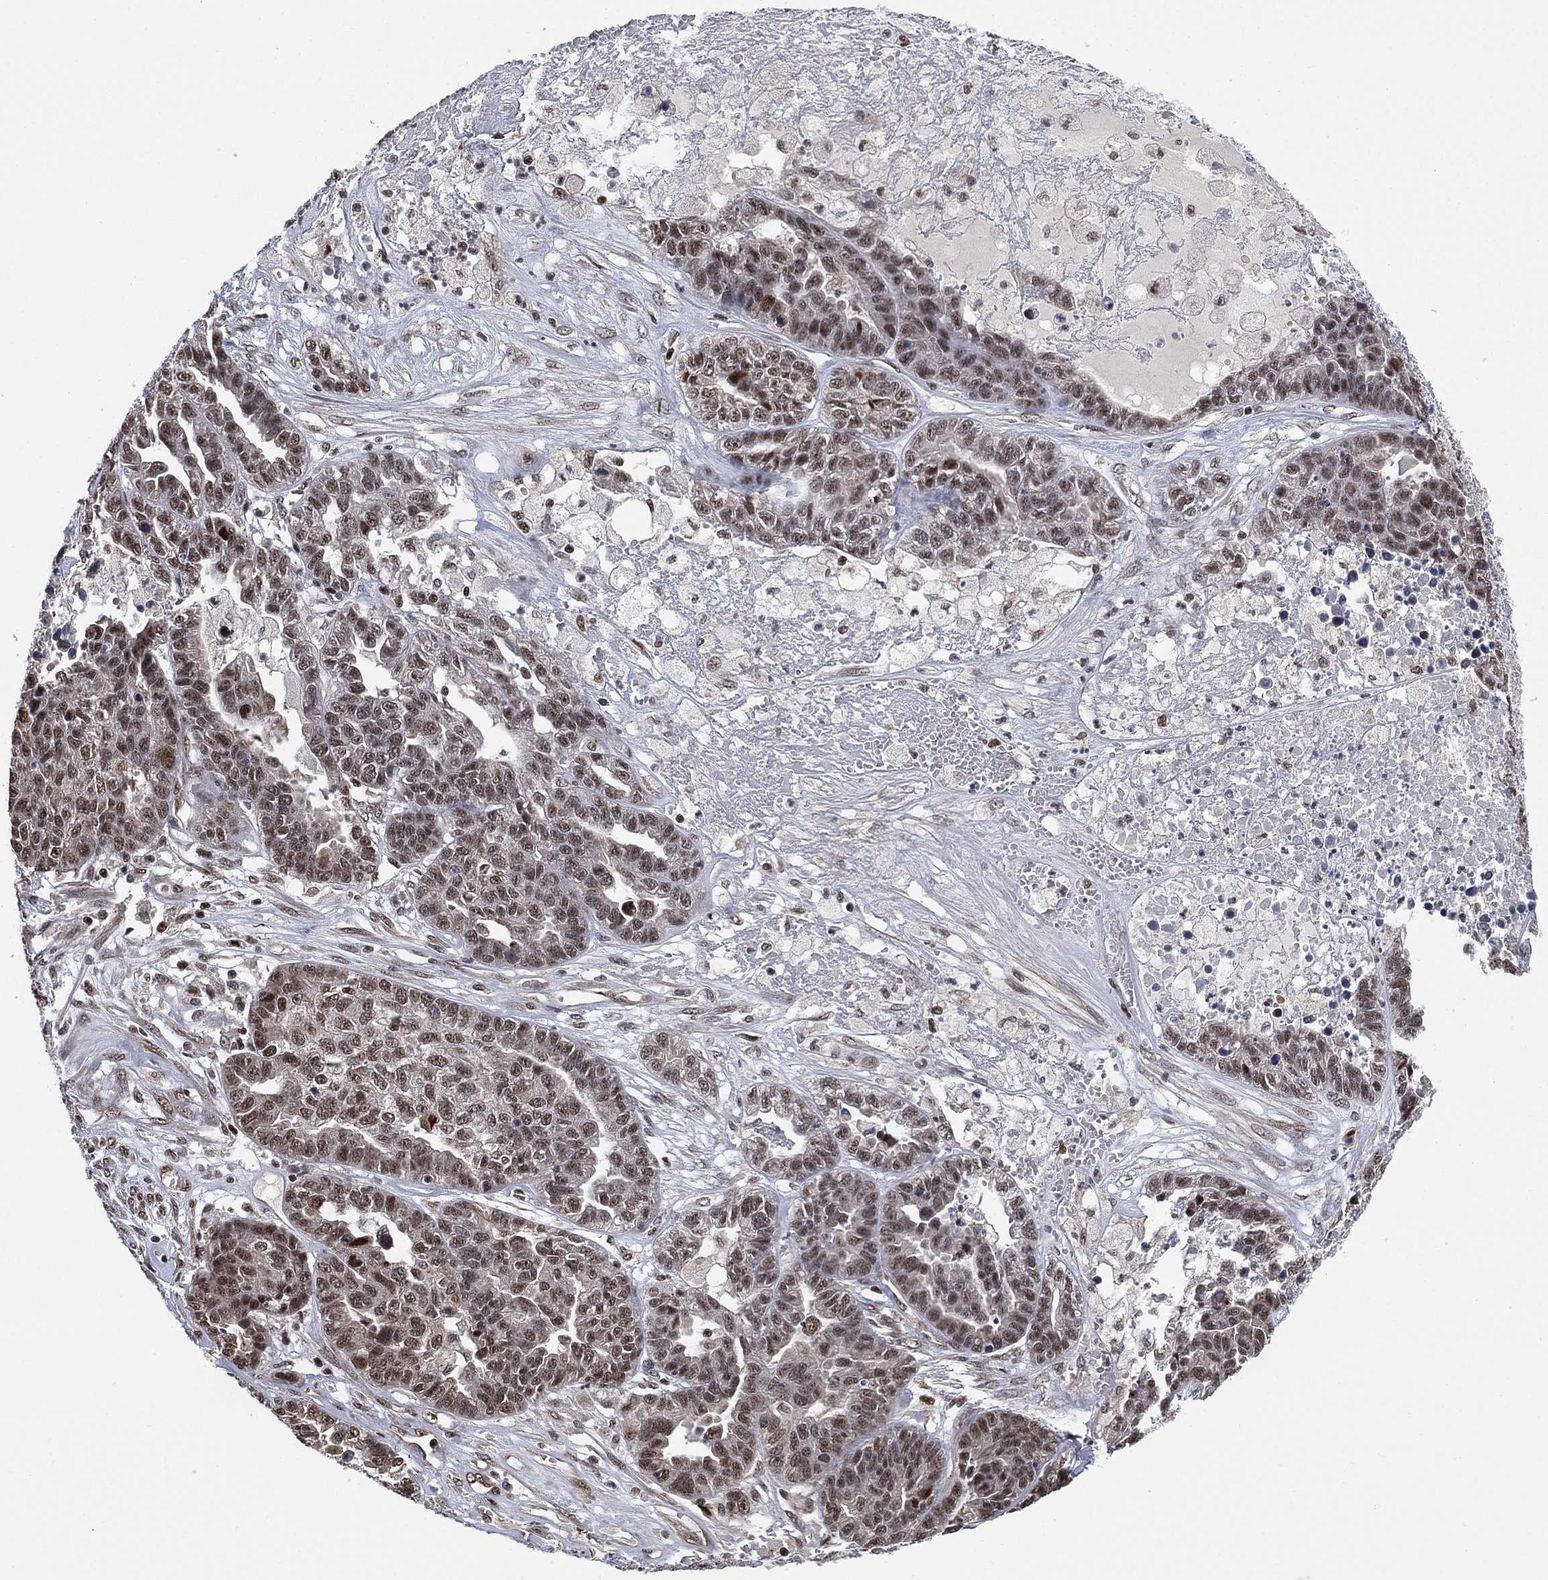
{"staining": {"intensity": "moderate", "quantity": "25%-75%", "location": "nuclear"}, "tissue": "ovarian cancer", "cell_type": "Tumor cells", "image_type": "cancer", "snomed": [{"axis": "morphology", "description": "Cystadenocarcinoma, serous, NOS"}, {"axis": "topography", "description": "Ovary"}], "caption": "Immunohistochemistry (DAB) staining of human ovarian cancer (serous cystadenocarcinoma) shows moderate nuclear protein staining in approximately 25%-75% of tumor cells. (Stains: DAB in brown, nuclei in blue, Microscopy: brightfield microscopy at high magnification).", "gene": "ZSCAN30", "patient": {"sex": "female", "age": 87}}